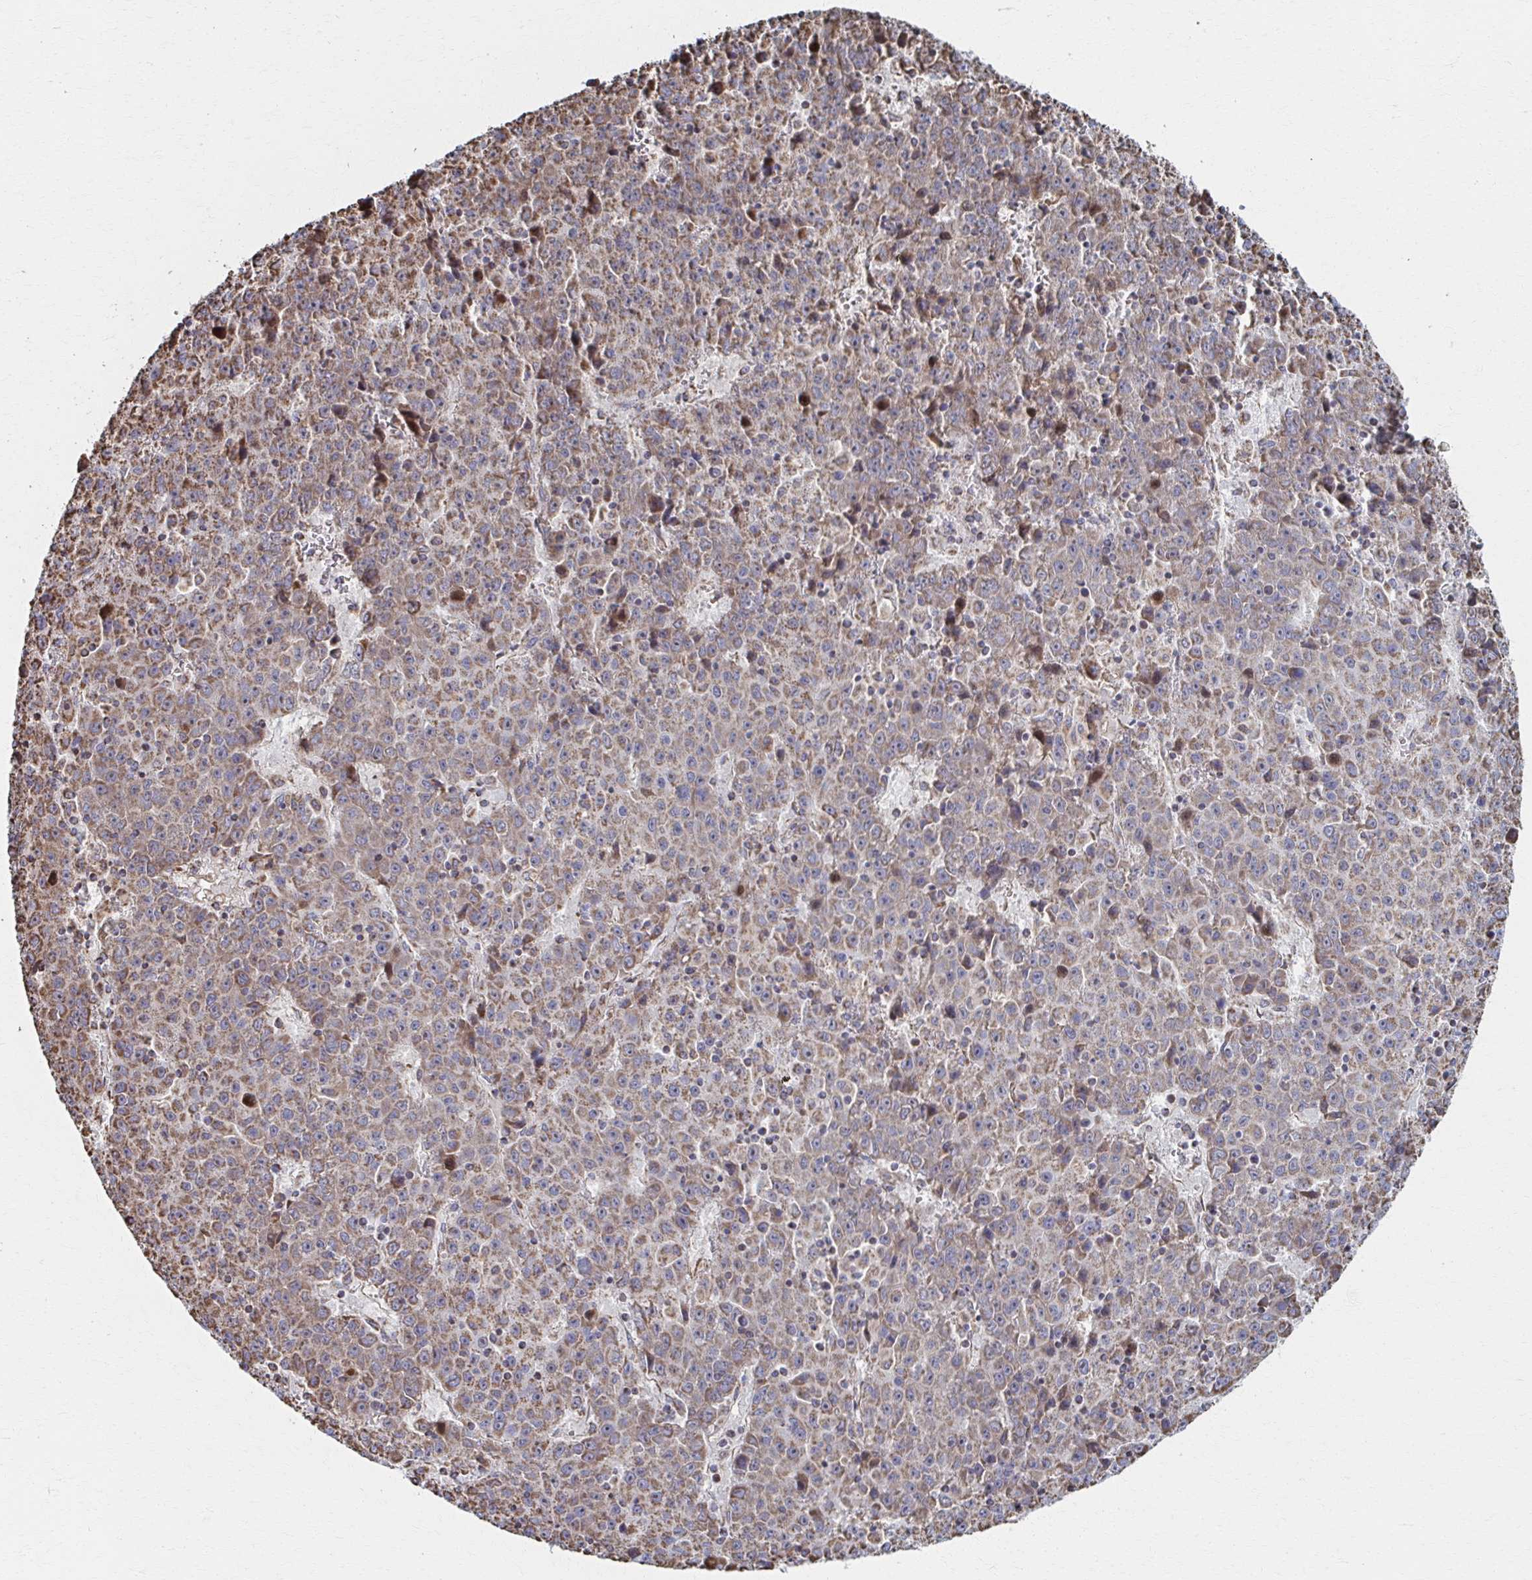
{"staining": {"intensity": "moderate", "quantity": ">75%", "location": "cytoplasmic/membranous"}, "tissue": "liver cancer", "cell_type": "Tumor cells", "image_type": "cancer", "snomed": [{"axis": "morphology", "description": "Carcinoma, Hepatocellular, NOS"}, {"axis": "topography", "description": "Liver"}], "caption": "There is medium levels of moderate cytoplasmic/membranous staining in tumor cells of liver cancer, as demonstrated by immunohistochemical staining (brown color).", "gene": "SAT1", "patient": {"sex": "female", "age": 53}}